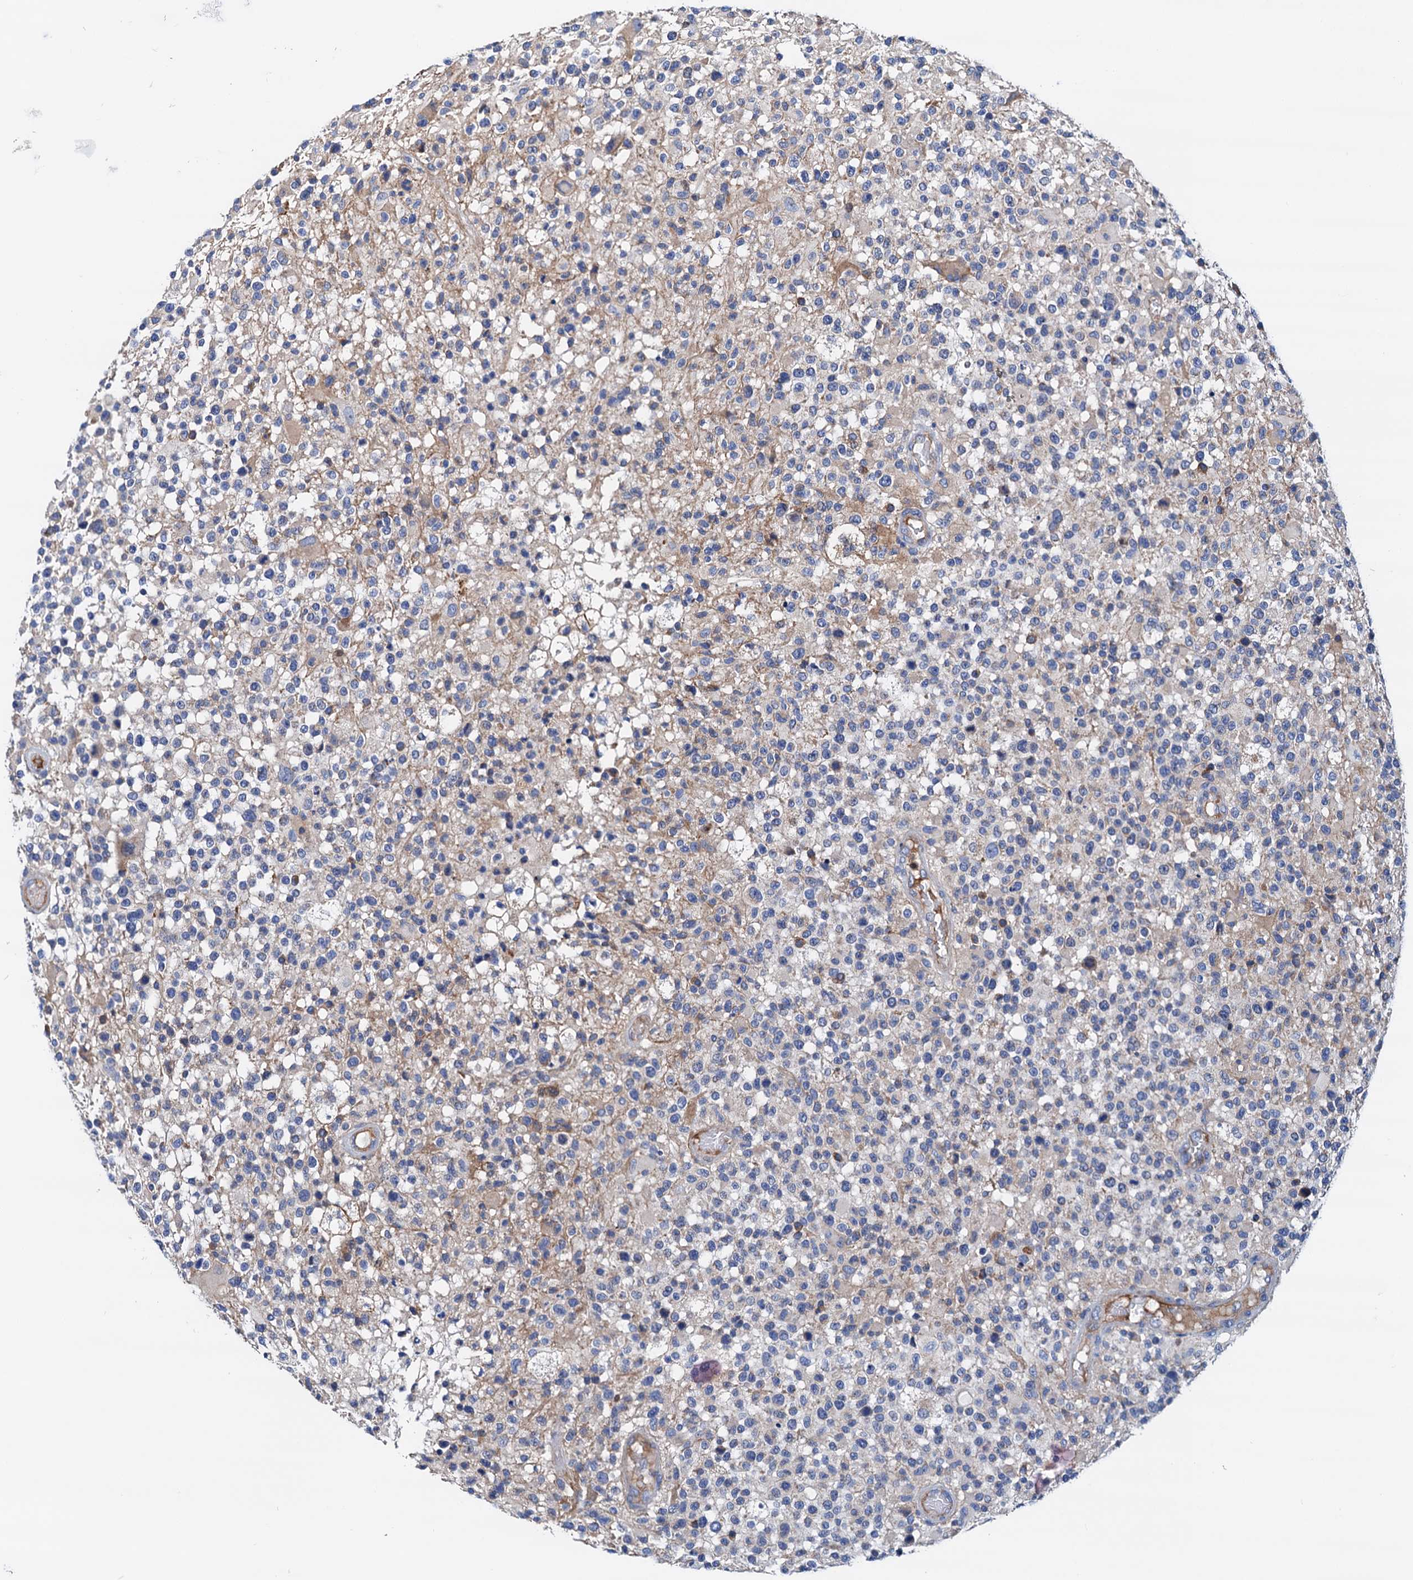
{"staining": {"intensity": "negative", "quantity": "none", "location": "none"}, "tissue": "glioma", "cell_type": "Tumor cells", "image_type": "cancer", "snomed": [{"axis": "morphology", "description": "Glioma, malignant, High grade"}, {"axis": "morphology", "description": "Glioblastoma, NOS"}, {"axis": "topography", "description": "Brain"}], "caption": "Malignant high-grade glioma was stained to show a protein in brown. There is no significant staining in tumor cells.", "gene": "RASSF9", "patient": {"sex": "male", "age": 60}}